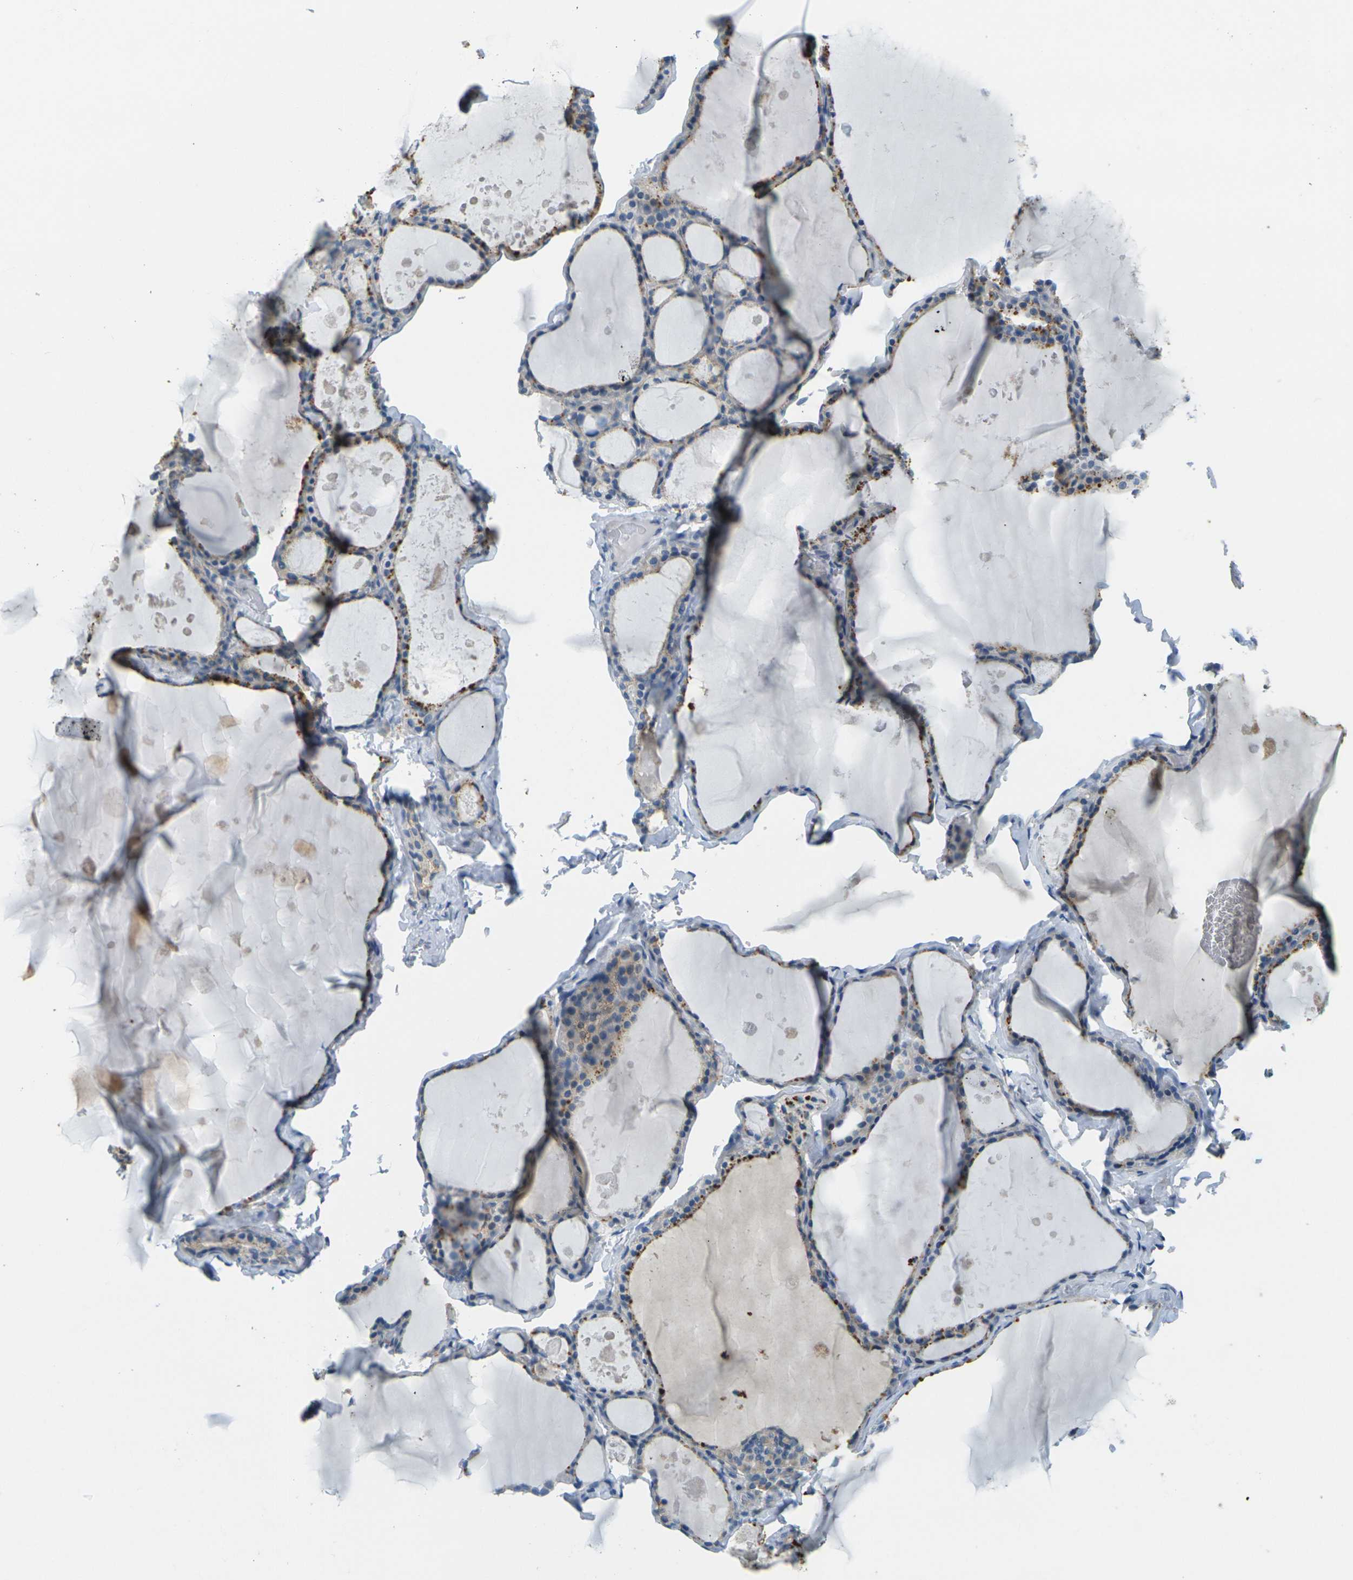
{"staining": {"intensity": "moderate", "quantity": "25%-75%", "location": "cytoplasmic/membranous"}, "tissue": "thyroid gland", "cell_type": "Glandular cells", "image_type": "normal", "snomed": [{"axis": "morphology", "description": "Normal tissue, NOS"}, {"axis": "topography", "description": "Thyroid gland"}], "caption": "Protein positivity by IHC exhibits moderate cytoplasmic/membranous positivity in about 25%-75% of glandular cells in normal thyroid gland.", "gene": "CYP2C8", "patient": {"sex": "male", "age": 56}}